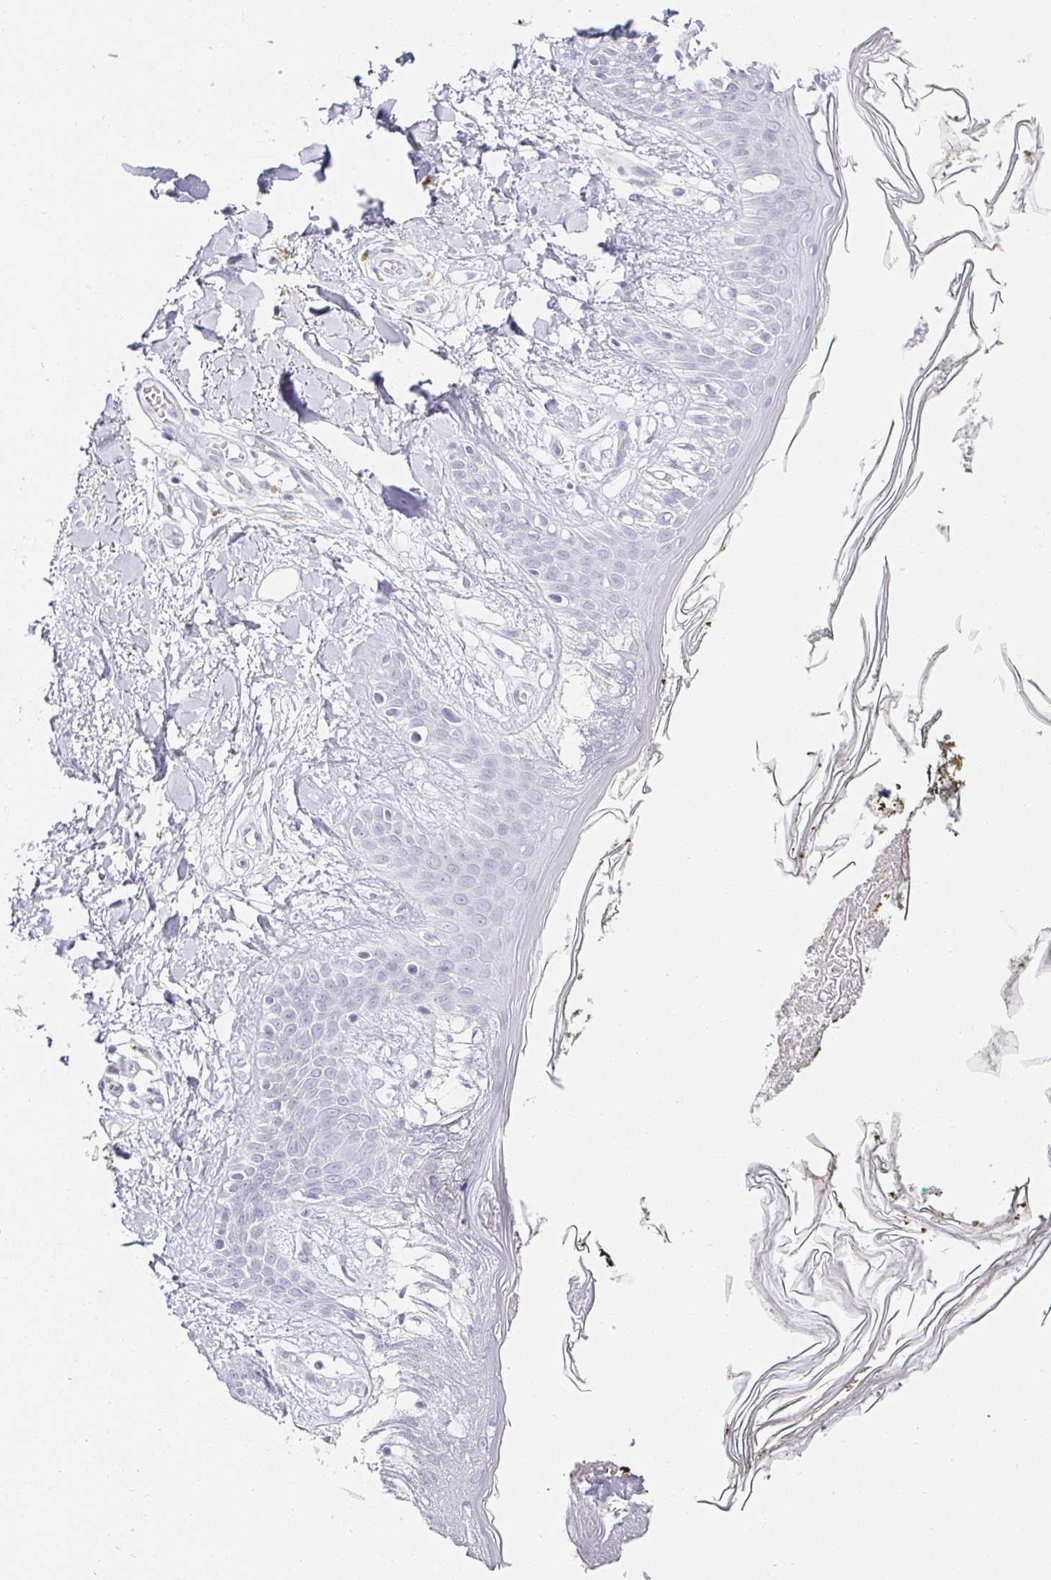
{"staining": {"intensity": "negative", "quantity": "none", "location": "none"}, "tissue": "skin", "cell_type": "Fibroblasts", "image_type": "normal", "snomed": [{"axis": "morphology", "description": "Normal tissue, NOS"}, {"axis": "topography", "description": "Skin"}], "caption": "Micrograph shows no significant protein positivity in fibroblasts of benign skin. (Stains: DAB (3,3'-diaminobenzidine) immunohistochemistry (IHC) with hematoxylin counter stain, Microscopy: brightfield microscopy at high magnification).", "gene": "ACAN", "patient": {"sex": "female", "age": 34}}